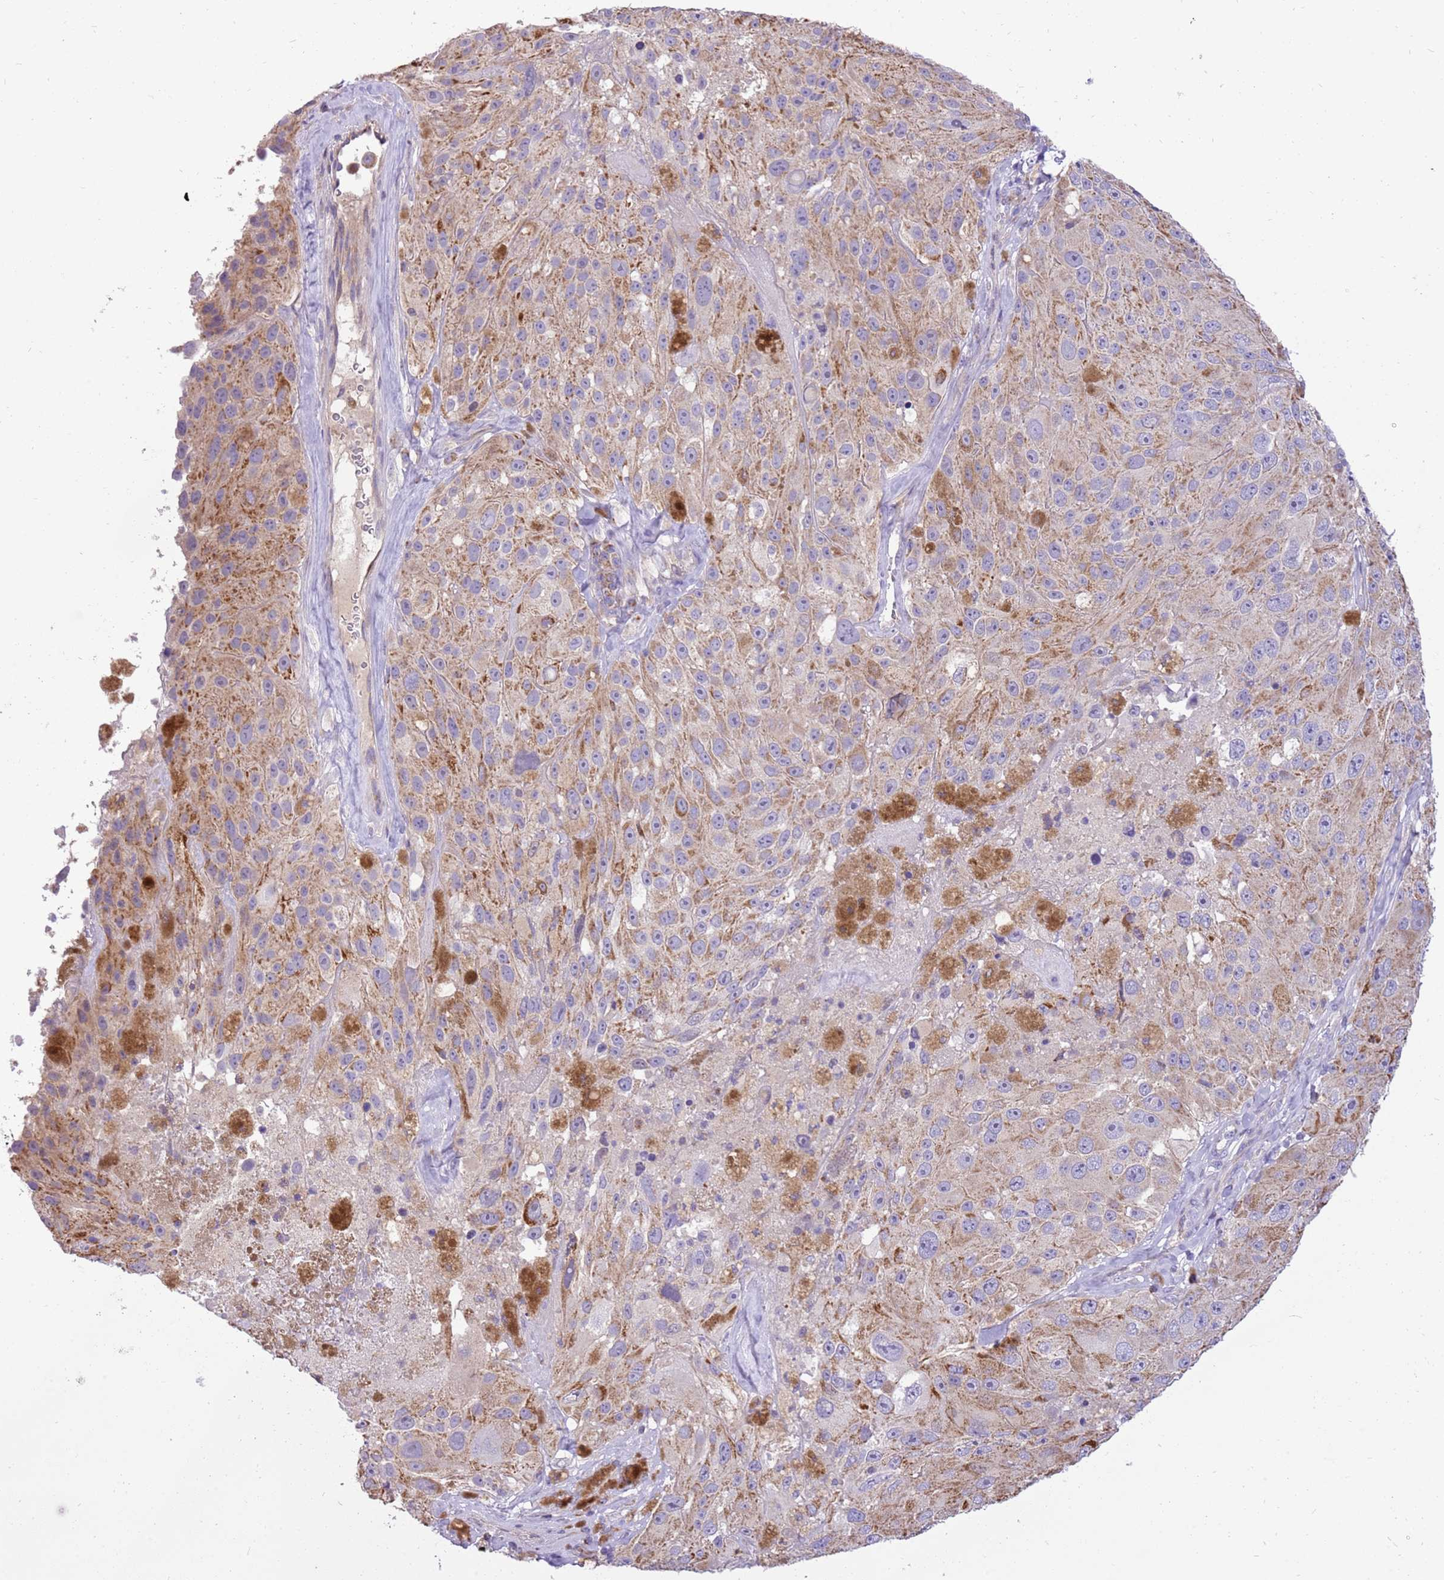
{"staining": {"intensity": "weak", "quantity": ">75%", "location": "cytoplasmic/membranous"}, "tissue": "melanoma", "cell_type": "Tumor cells", "image_type": "cancer", "snomed": [{"axis": "morphology", "description": "Malignant melanoma, Metastatic site"}, {"axis": "topography", "description": "Lymph node"}], "caption": "Human malignant melanoma (metastatic site) stained with a brown dye demonstrates weak cytoplasmic/membranous positive staining in approximately >75% of tumor cells.", "gene": "COX17", "patient": {"sex": "male", "age": 62}}